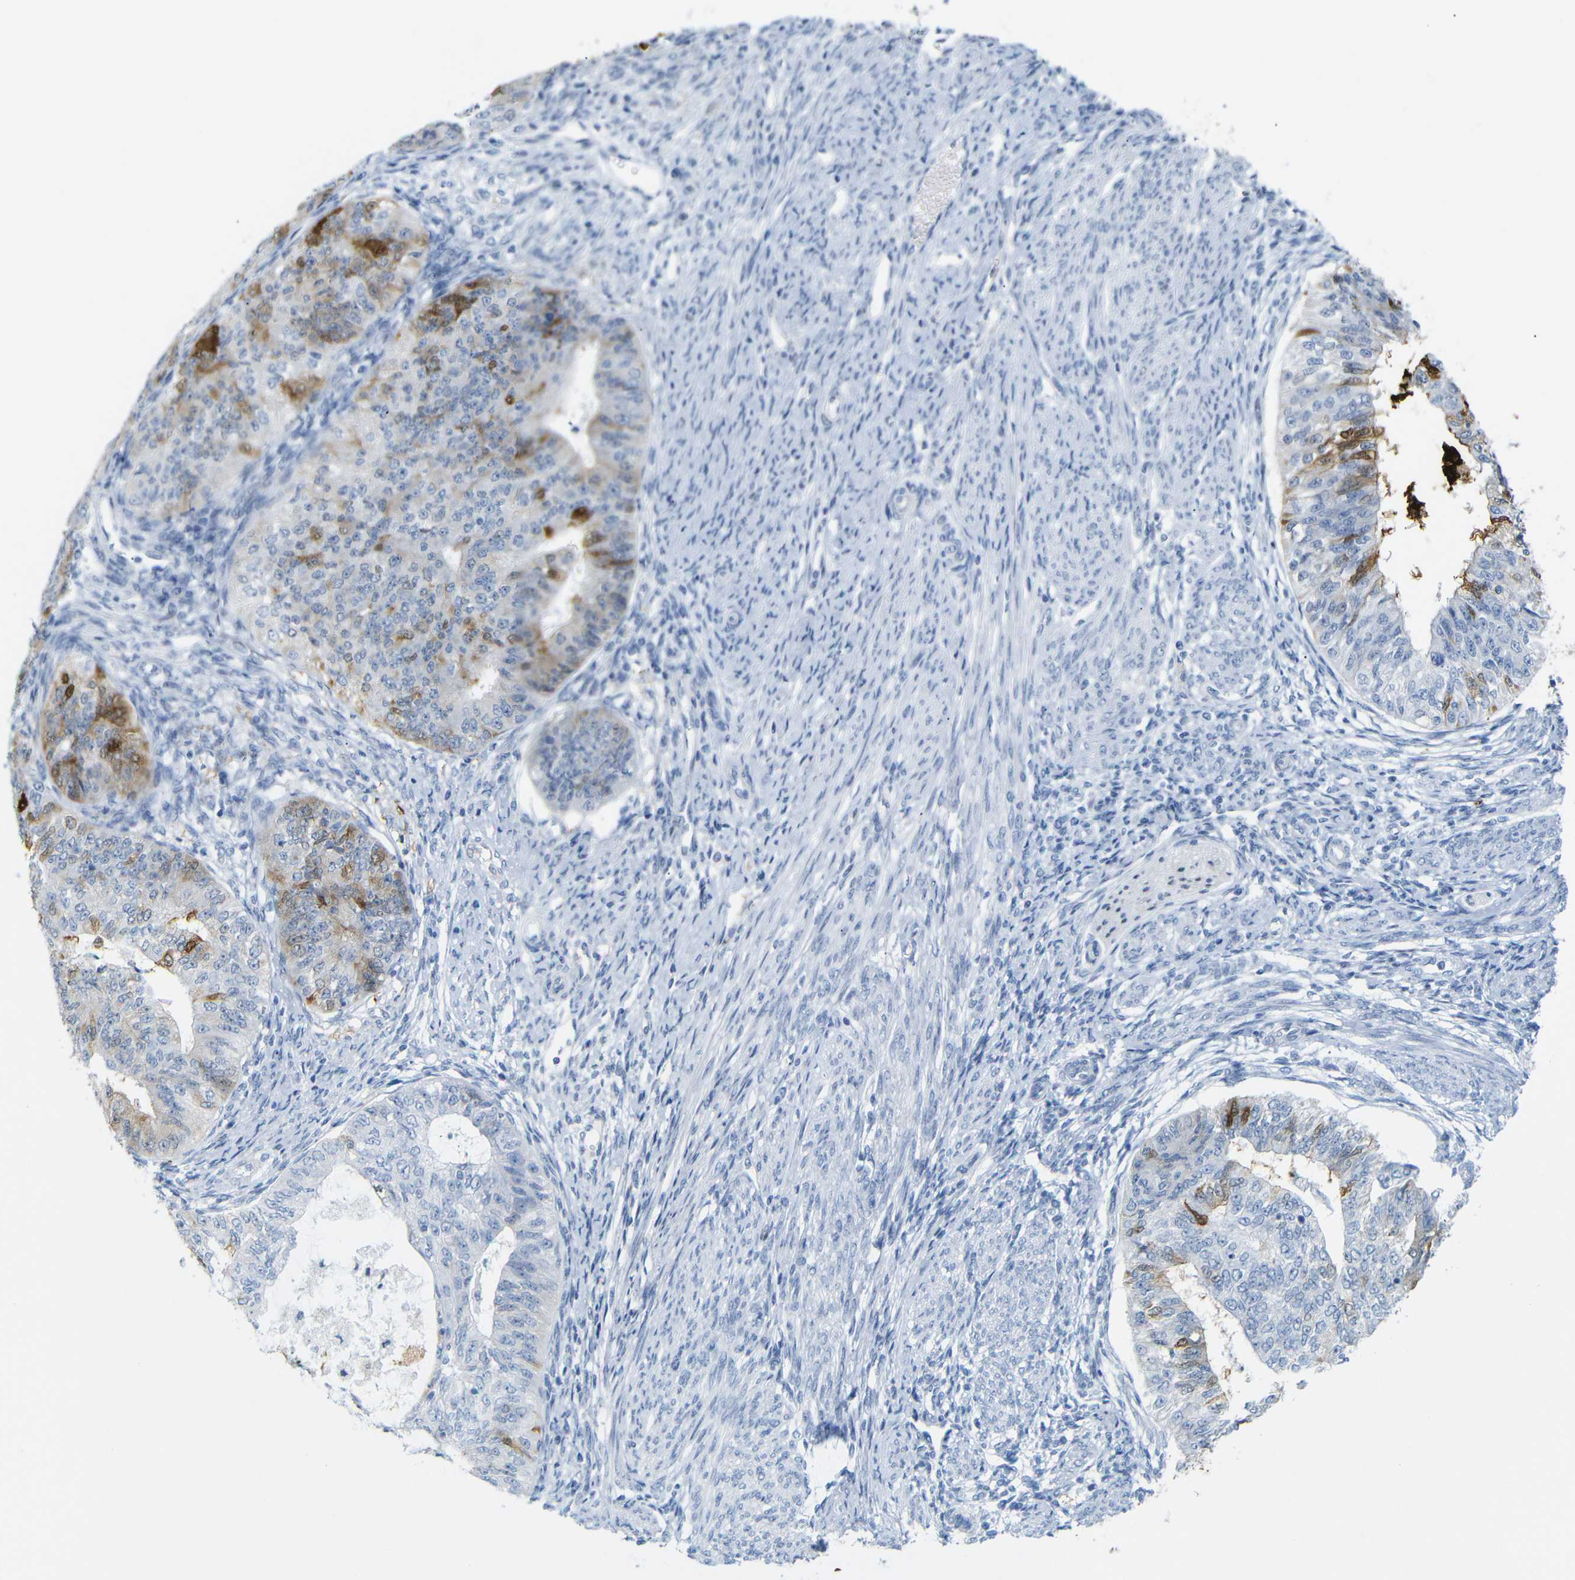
{"staining": {"intensity": "strong", "quantity": "<25%", "location": "cytoplasmic/membranous,nuclear"}, "tissue": "endometrial cancer", "cell_type": "Tumor cells", "image_type": "cancer", "snomed": [{"axis": "morphology", "description": "Adenocarcinoma, NOS"}, {"axis": "topography", "description": "Endometrium"}], "caption": "Immunohistochemistry (IHC) (DAB) staining of endometrial cancer (adenocarcinoma) reveals strong cytoplasmic/membranous and nuclear protein expression in about <25% of tumor cells.", "gene": "MT1A", "patient": {"sex": "female", "age": 32}}